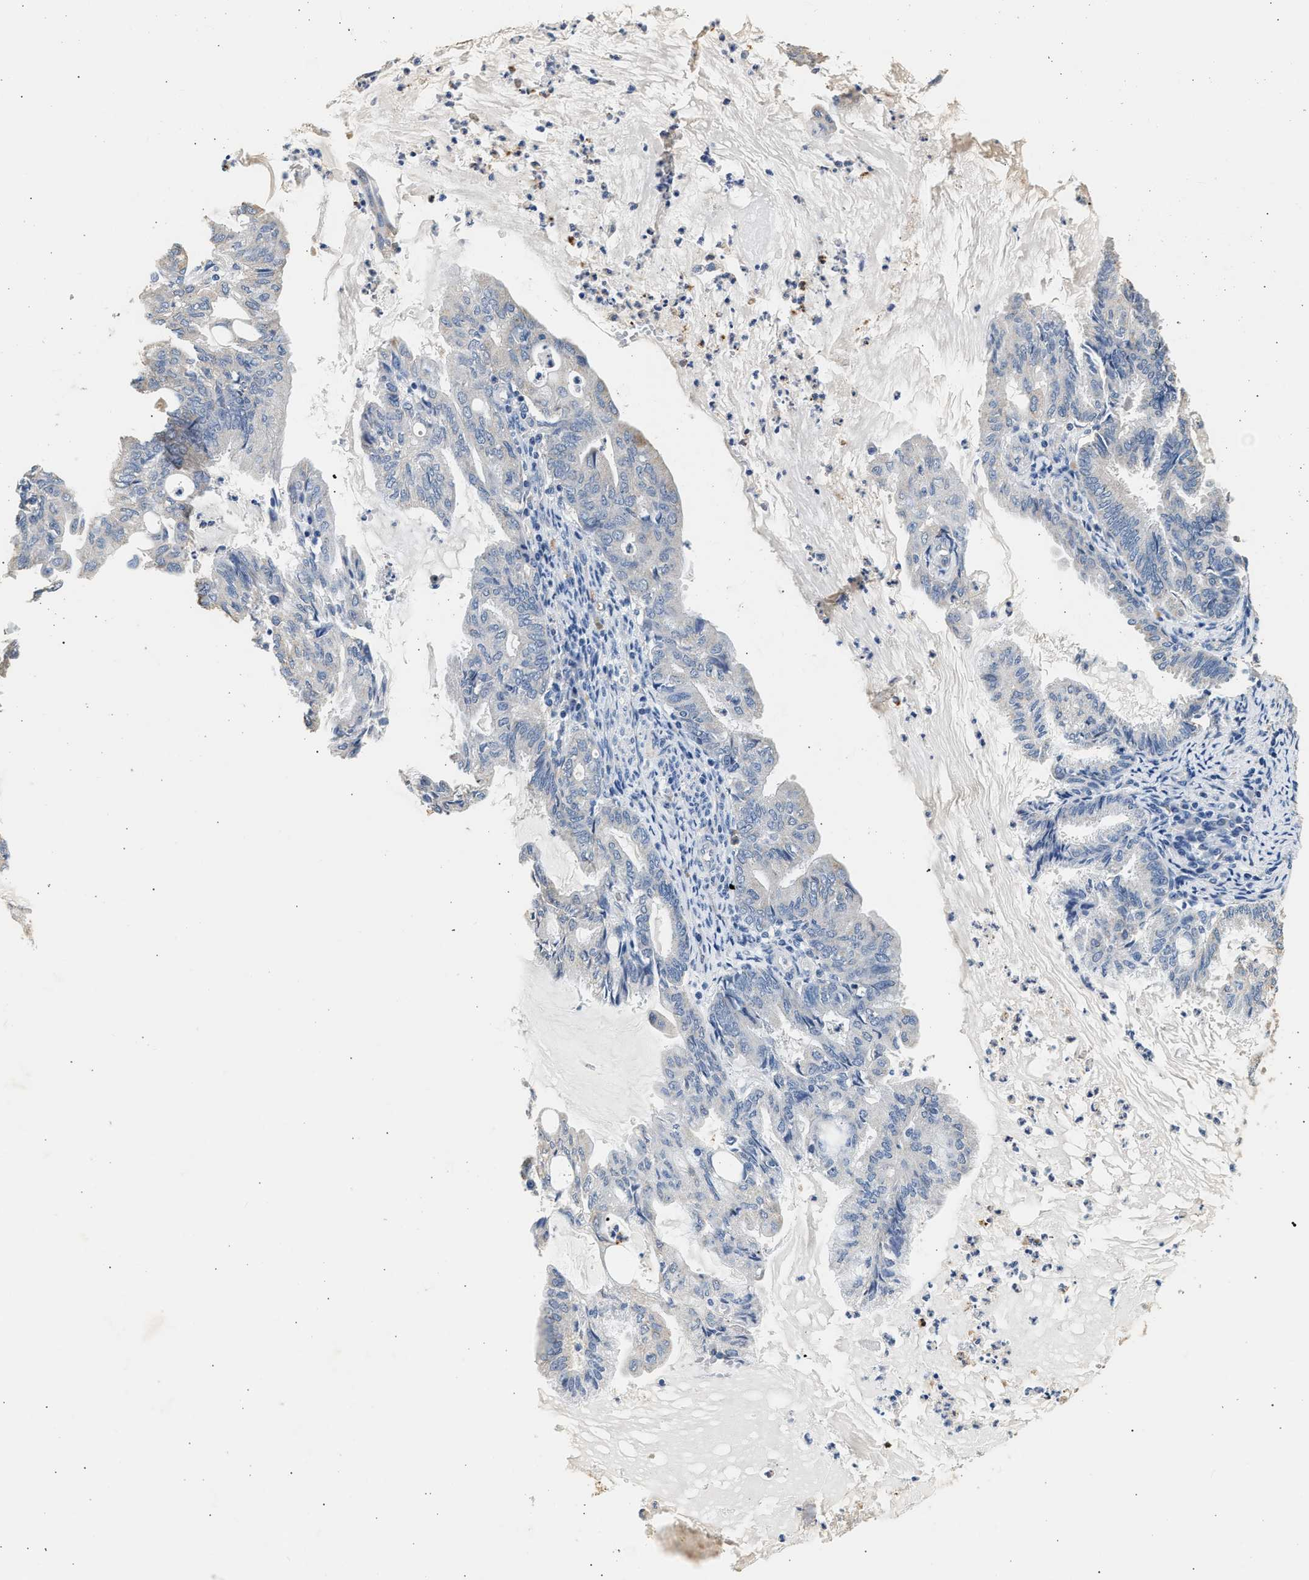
{"staining": {"intensity": "negative", "quantity": "none", "location": "none"}, "tissue": "endometrial cancer", "cell_type": "Tumor cells", "image_type": "cancer", "snomed": [{"axis": "morphology", "description": "Adenocarcinoma, NOS"}, {"axis": "topography", "description": "Endometrium"}], "caption": "Immunohistochemical staining of human endometrial adenocarcinoma displays no significant positivity in tumor cells.", "gene": "WDR31", "patient": {"sex": "female", "age": 86}}